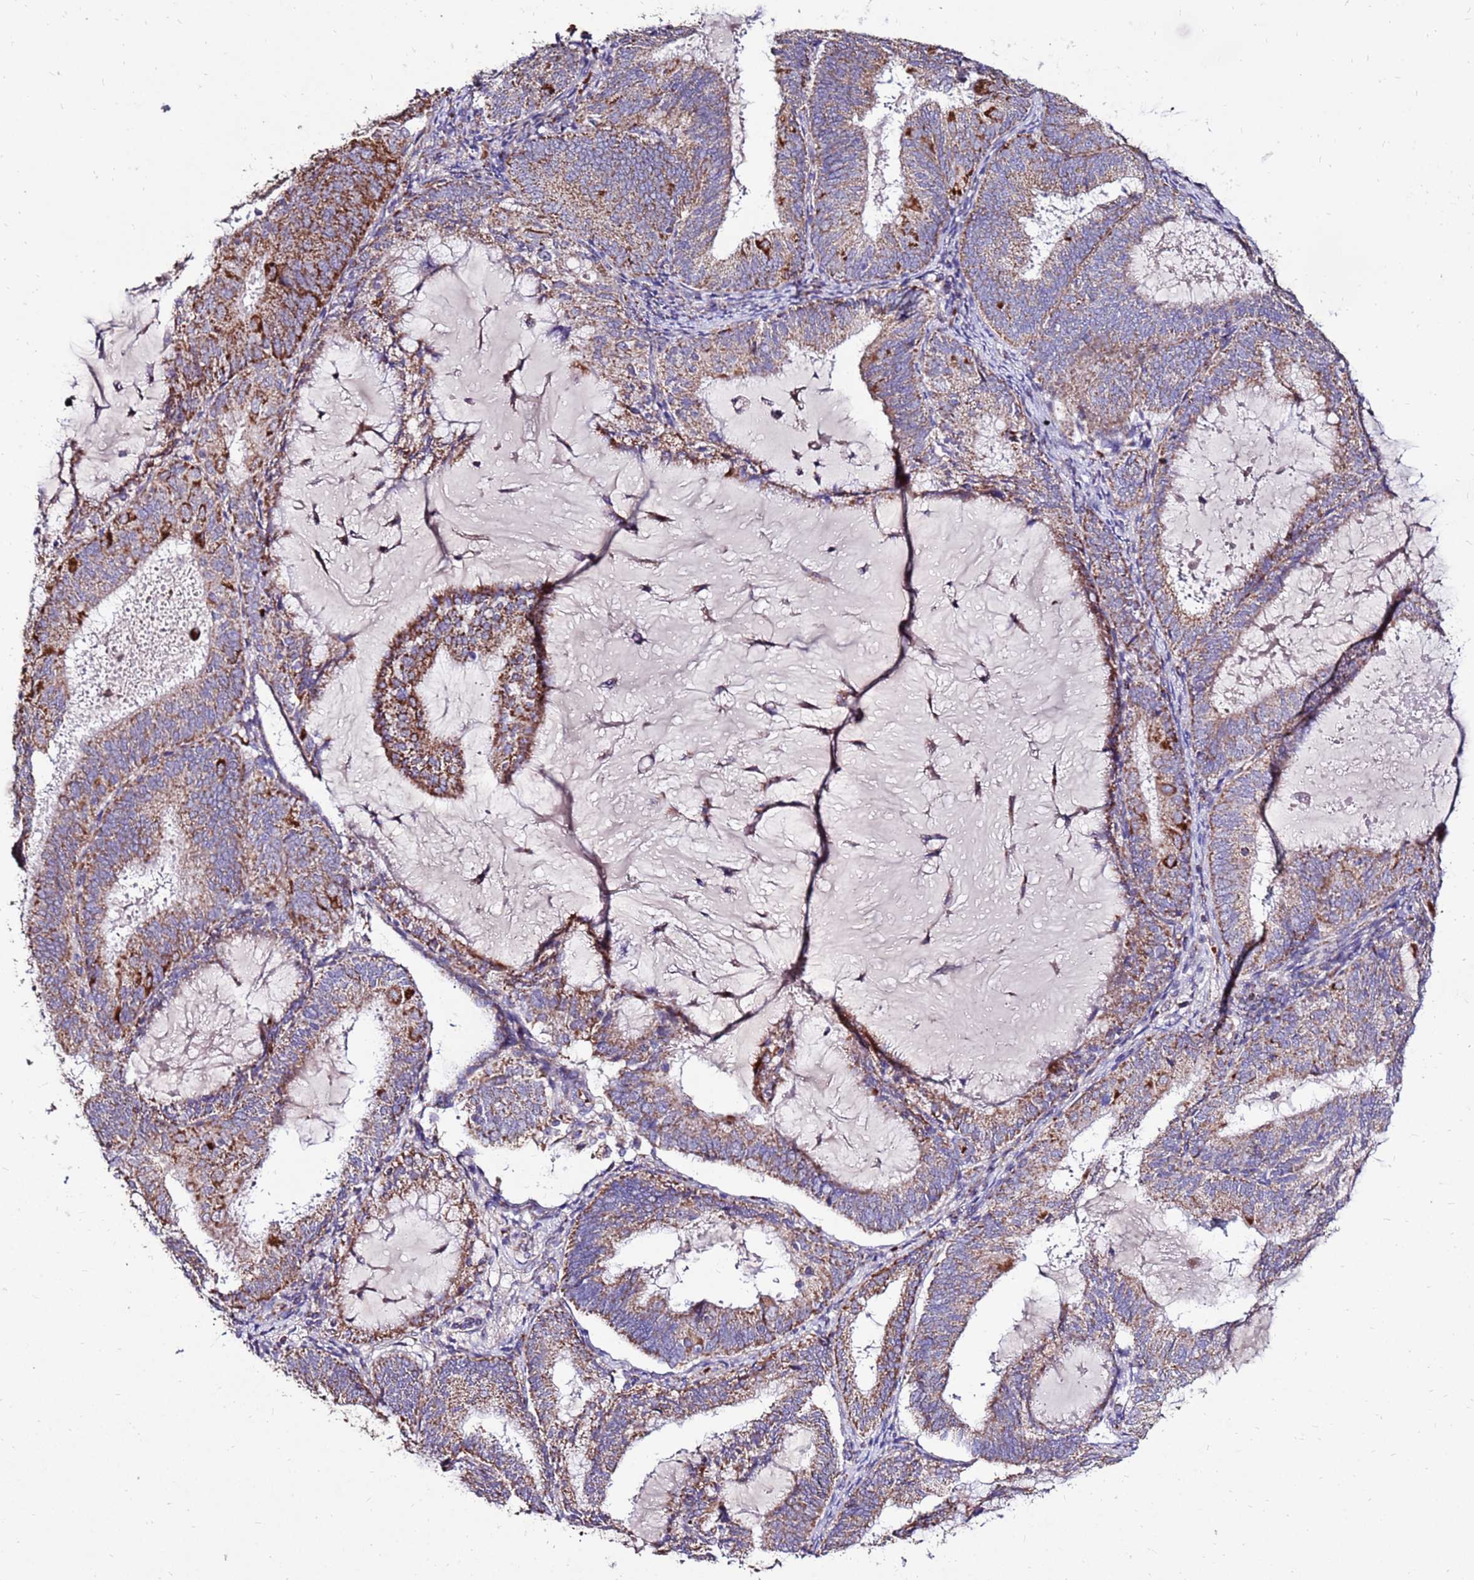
{"staining": {"intensity": "moderate", "quantity": ">75%", "location": "cytoplasmic/membranous"}, "tissue": "endometrial cancer", "cell_type": "Tumor cells", "image_type": "cancer", "snomed": [{"axis": "morphology", "description": "Adenocarcinoma, NOS"}, {"axis": "topography", "description": "Endometrium"}], "caption": "Immunohistochemistry photomicrograph of adenocarcinoma (endometrial) stained for a protein (brown), which reveals medium levels of moderate cytoplasmic/membranous staining in approximately >75% of tumor cells.", "gene": "SPSB3", "patient": {"sex": "female", "age": 81}}